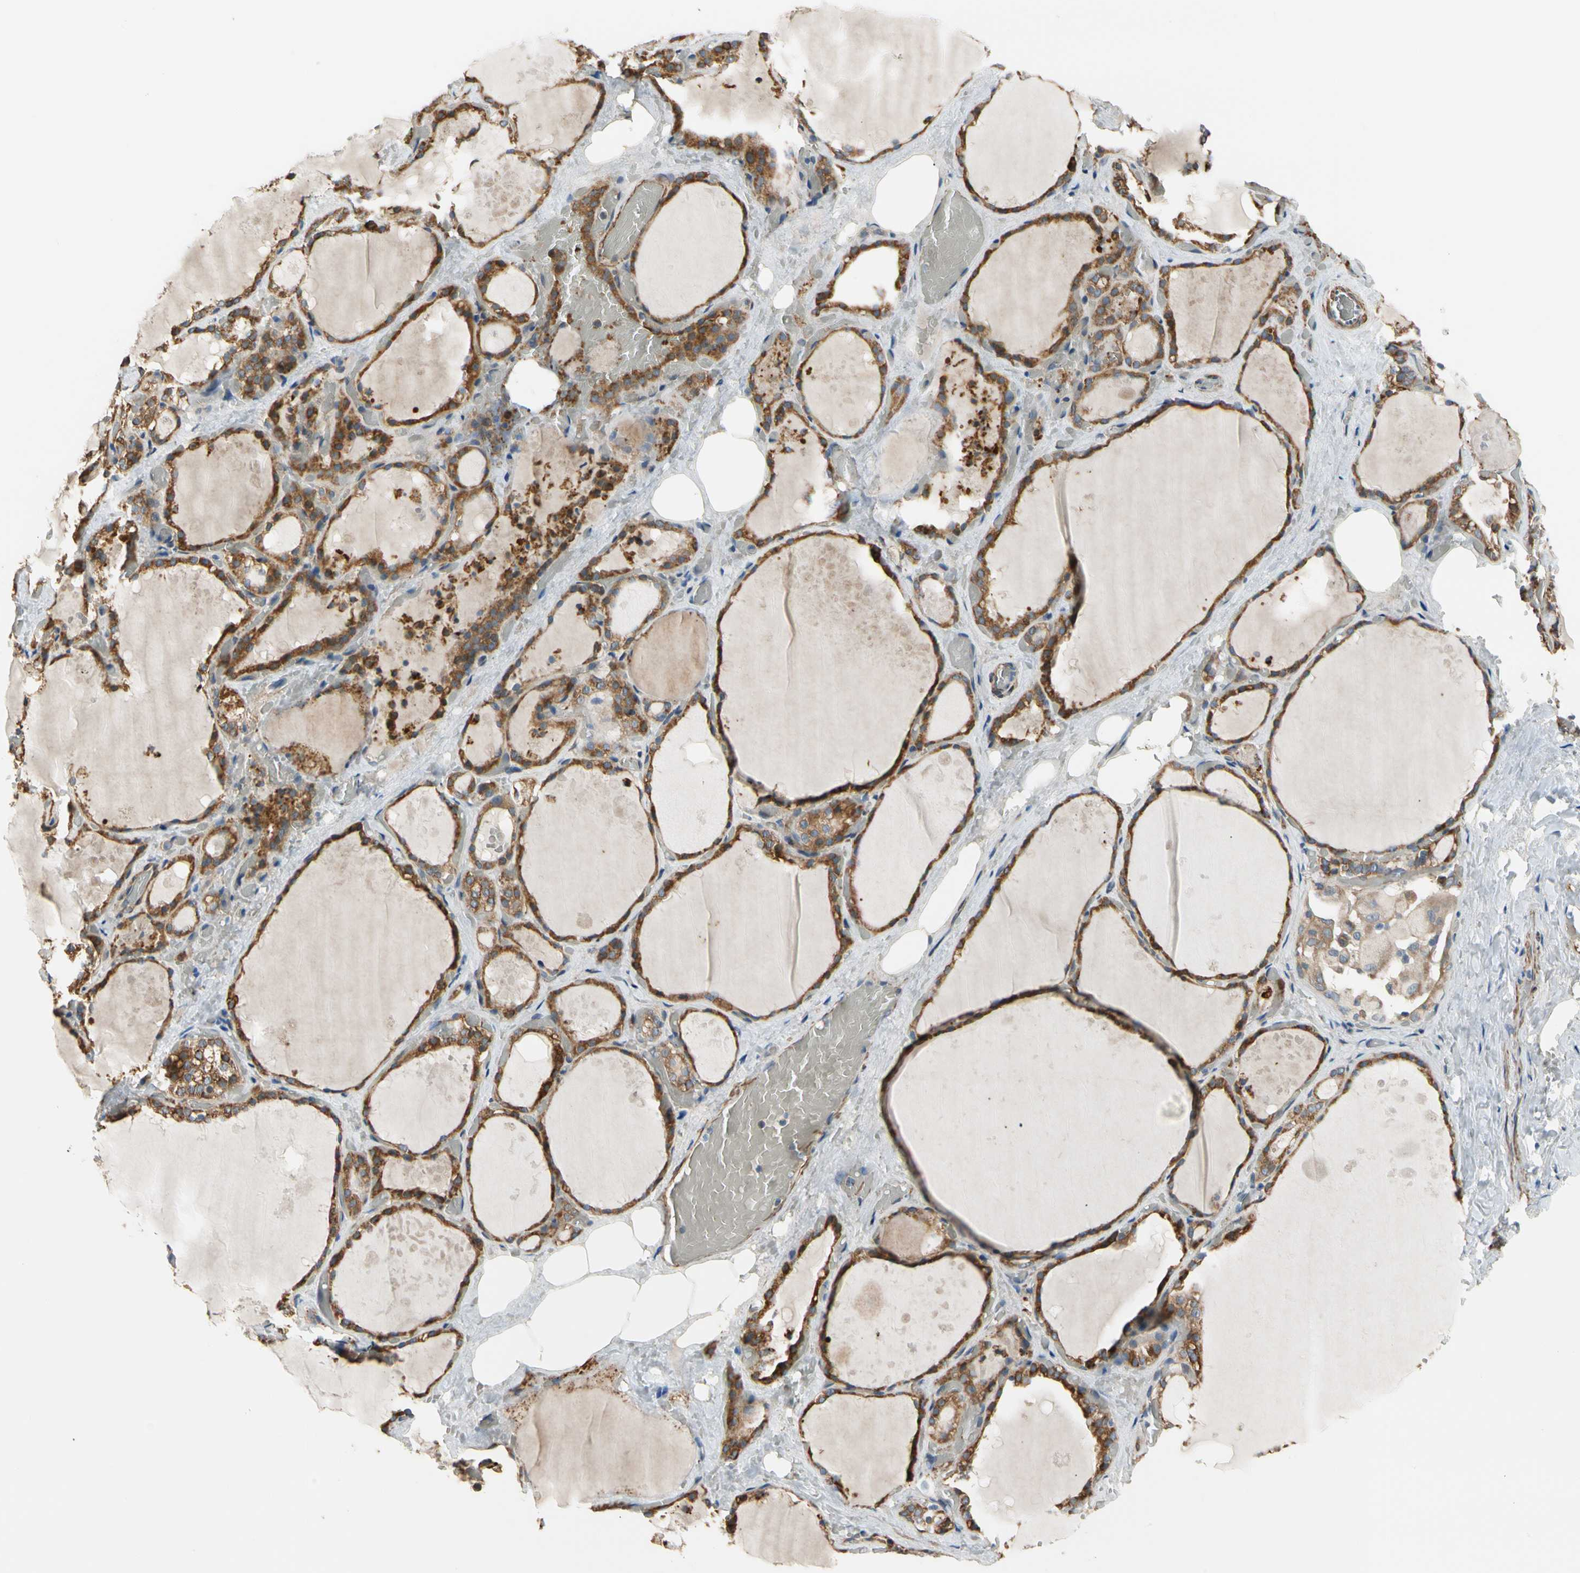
{"staining": {"intensity": "strong", "quantity": ">75%", "location": "cytoplasmic/membranous"}, "tissue": "thyroid gland", "cell_type": "Glandular cells", "image_type": "normal", "snomed": [{"axis": "morphology", "description": "Normal tissue, NOS"}, {"axis": "topography", "description": "Thyroid gland"}], "caption": "A photomicrograph of human thyroid gland stained for a protein exhibits strong cytoplasmic/membranous brown staining in glandular cells. (DAB (3,3'-diaminobenzidine) IHC with brightfield microscopy, high magnification).", "gene": "LIMK2", "patient": {"sex": "male", "age": 61}}